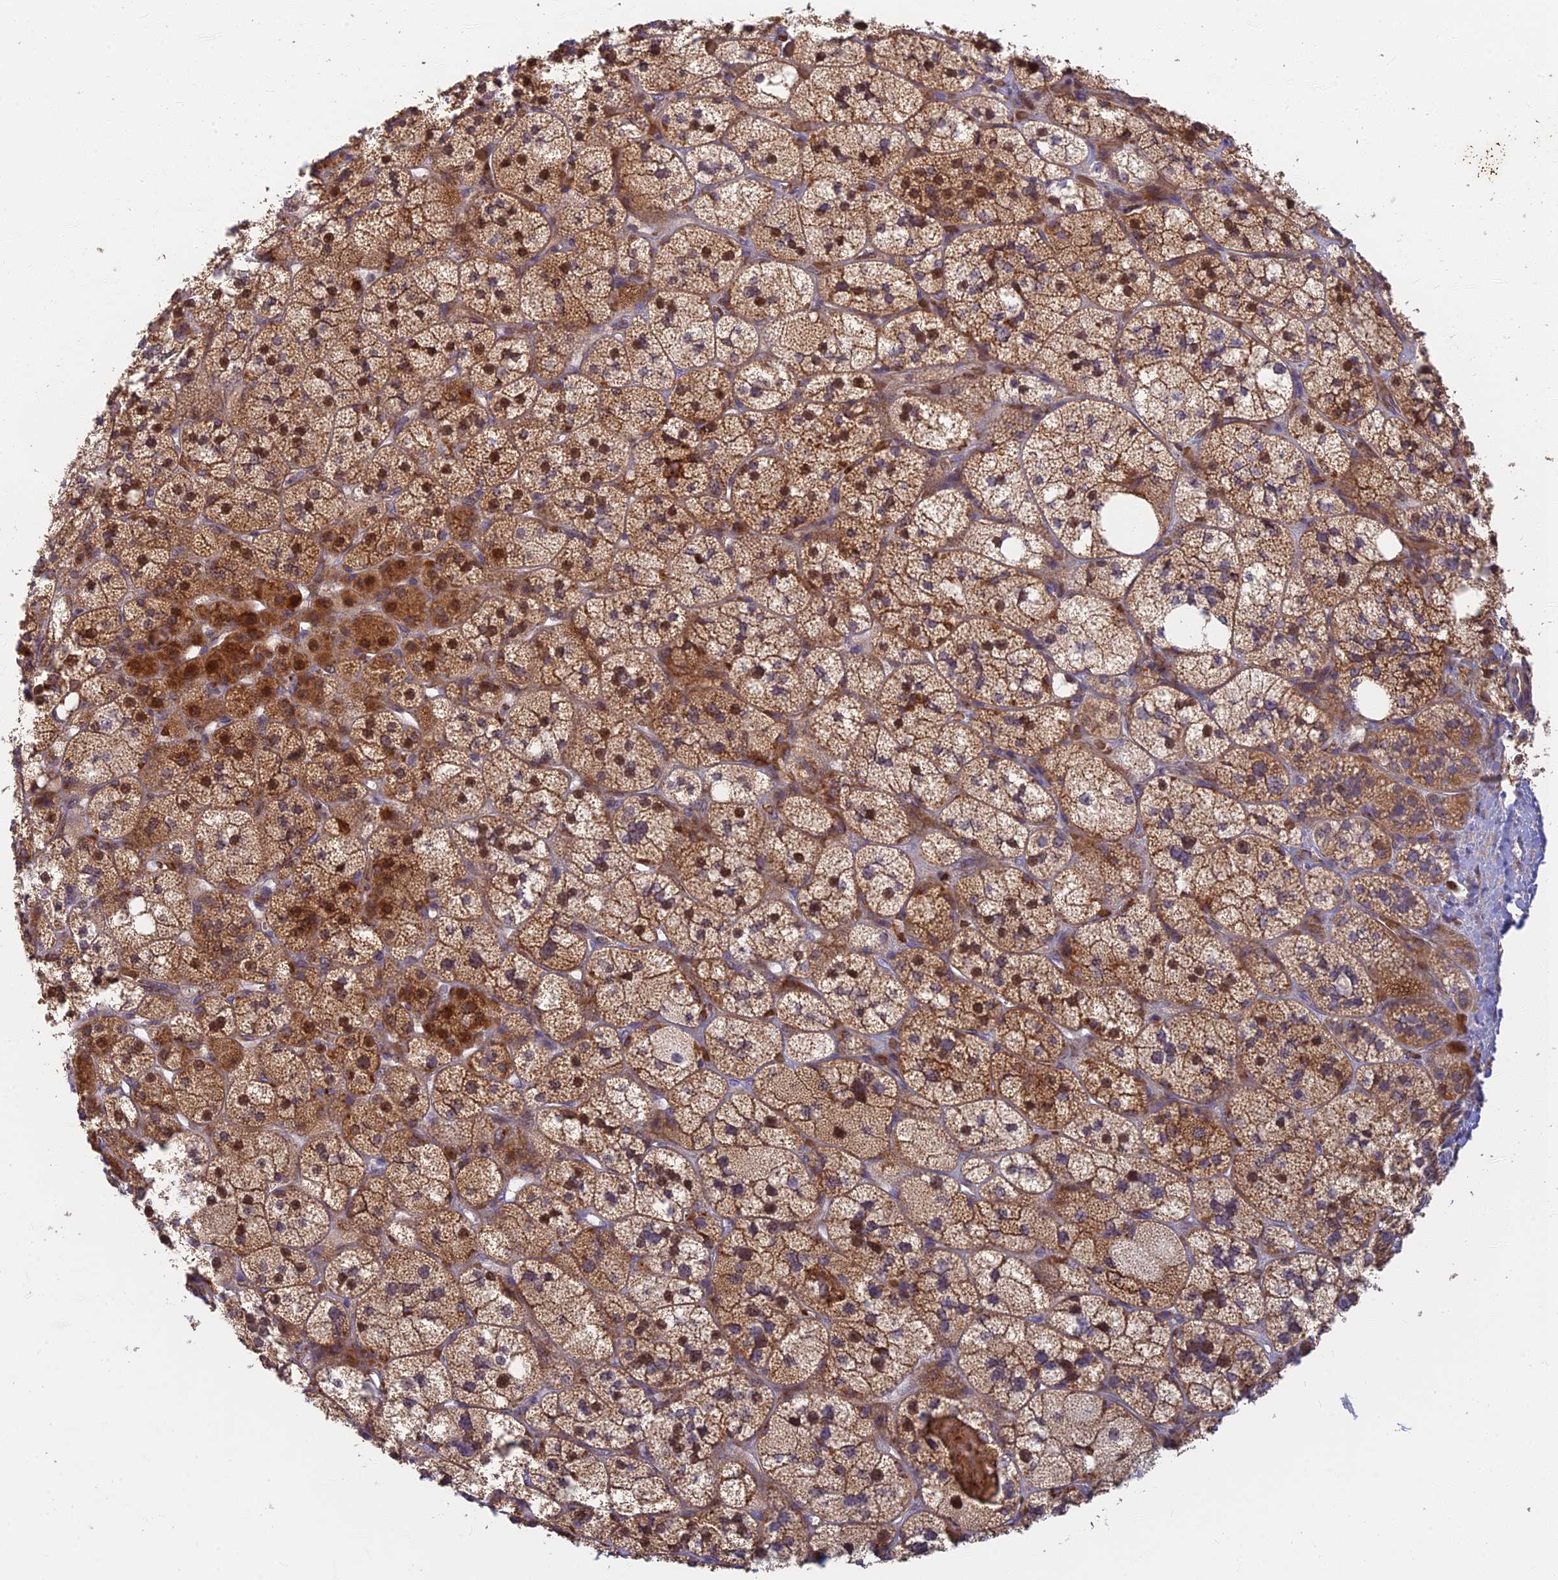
{"staining": {"intensity": "strong", "quantity": ">75%", "location": "cytoplasmic/membranous,nuclear"}, "tissue": "adrenal gland", "cell_type": "Glandular cells", "image_type": "normal", "snomed": [{"axis": "morphology", "description": "Normal tissue, NOS"}, {"axis": "topography", "description": "Adrenal gland"}], "caption": "Immunohistochemistry (IHC) staining of benign adrenal gland, which exhibits high levels of strong cytoplasmic/membranous,nuclear staining in about >75% of glandular cells indicating strong cytoplasmic/membranous,nuclear protein positivity. The staining was performed using DAB (brown) for protein detection and nuclei were counterstained in hematoxylin (blue).", "gene": "UFSP2", "patient": {"sex": "male", "age": 61}}